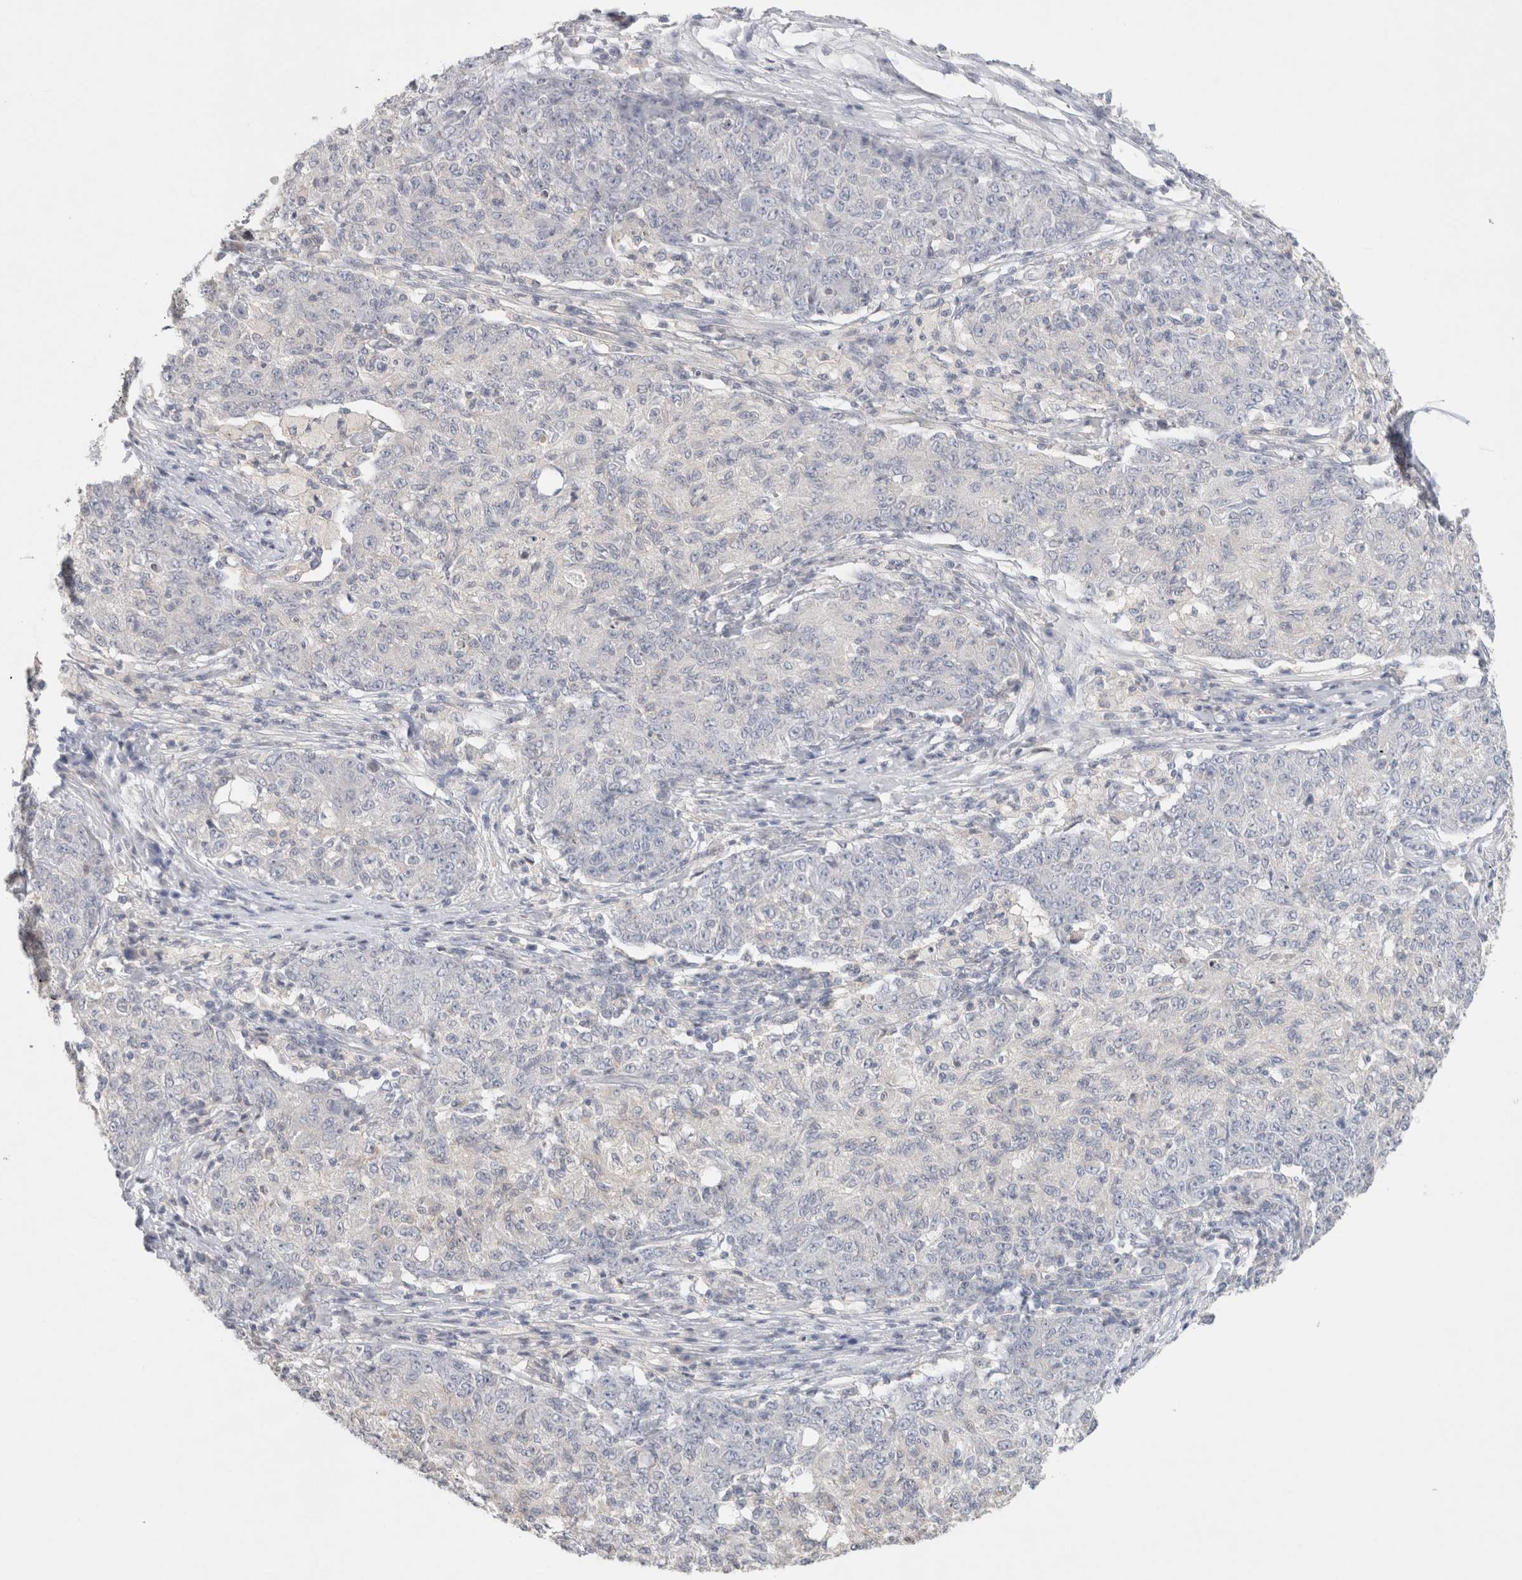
{"staining": {"intensity": "negative", "quantity": "none", "location": "none"}, "tissue": "ovarian cancer", "cell_type": "Tumor cells", "image_type": "cancer", "snomed": [{"axis": "morphology", "description": "Carcinoma, endometroid"}, {"axis": "topography", "description": "Ovary"}], "caption": "An immunohistochemistry photomicrograph of endometroid carcinoma (ovarian) is shown. There is no staining in tumor cells of endometroid carcinoma (ovarian).", "gene": "MPP2", "patient": {"sex": "female", "age": 42}}